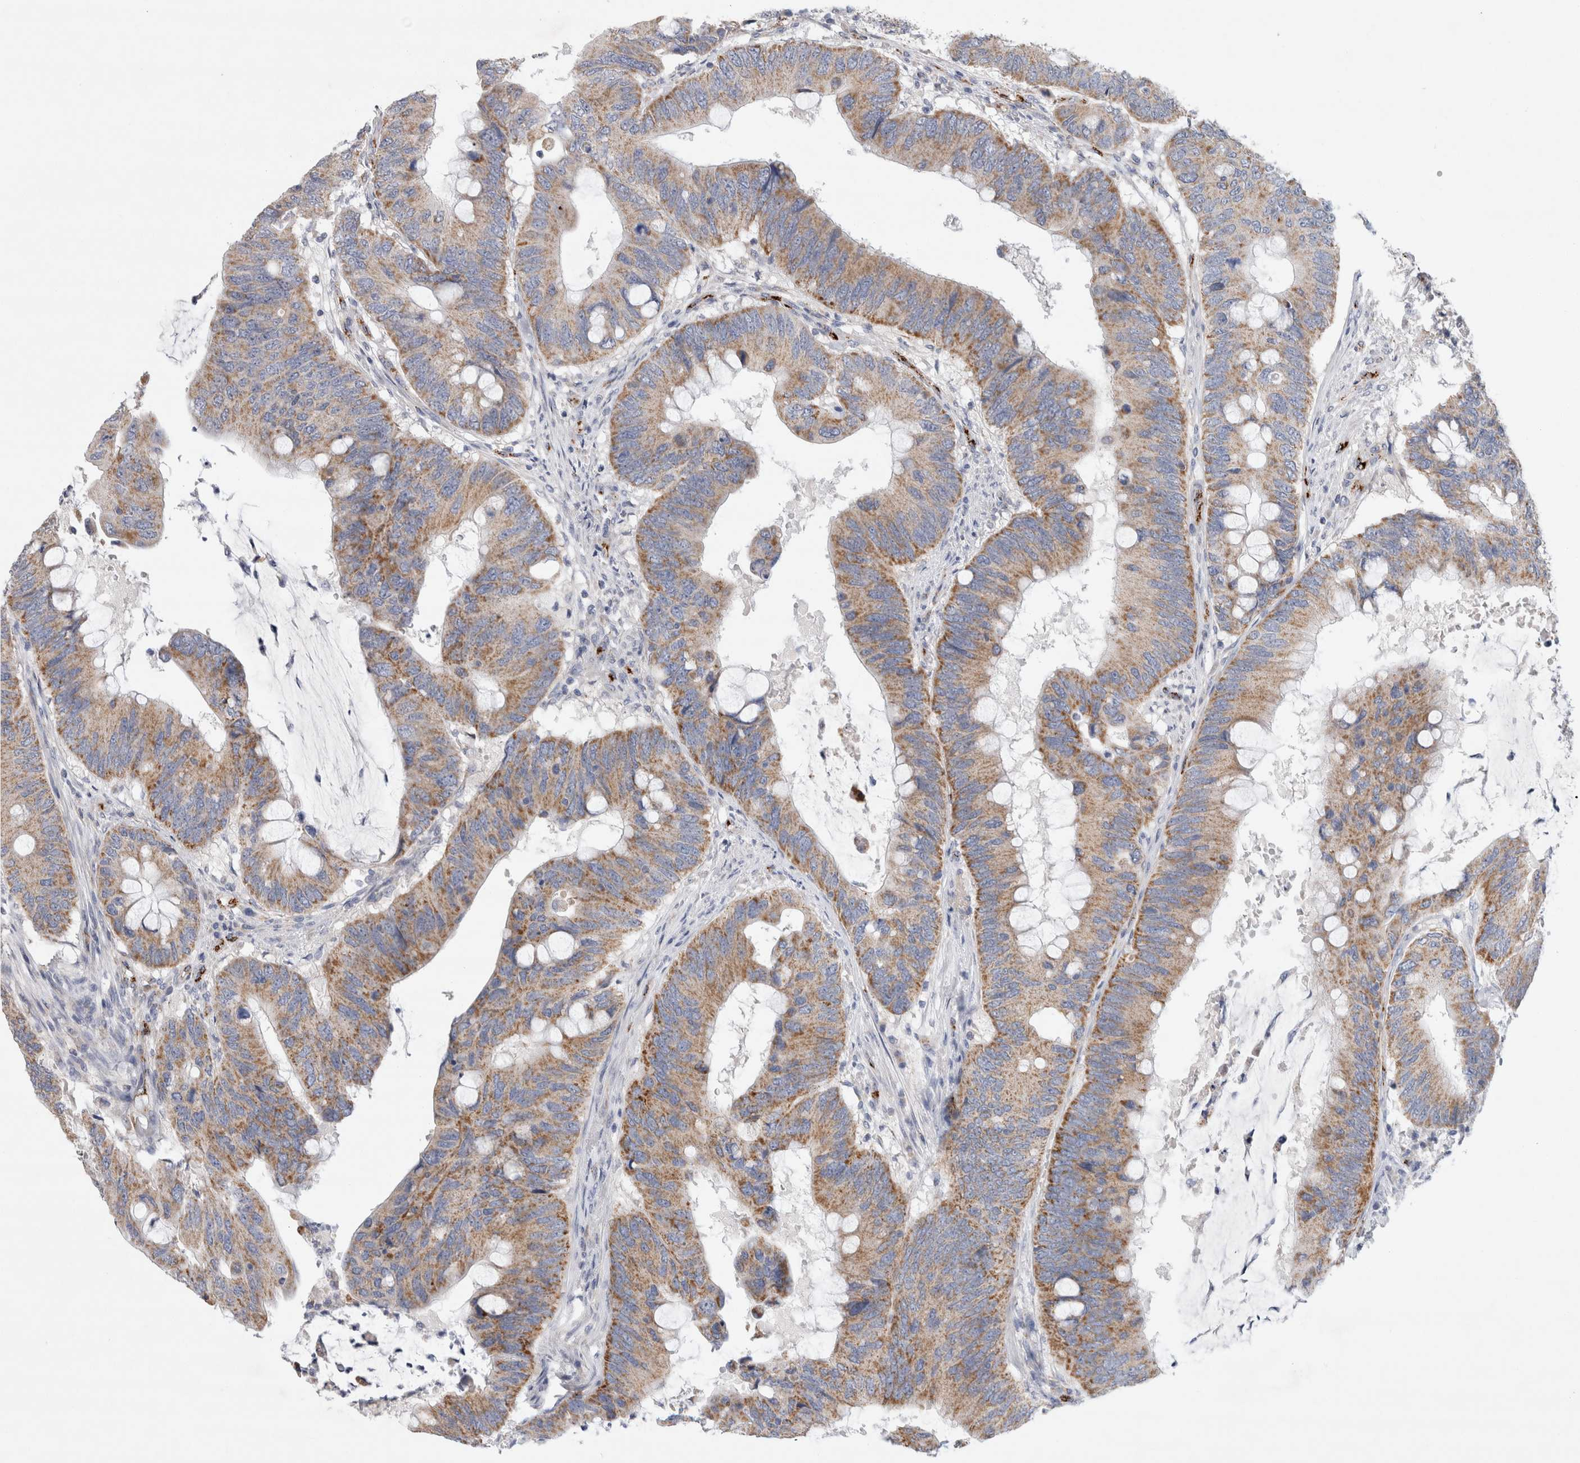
{"staining": {"intensity": "moderate", "quantity": ">75%", "location": "cytoplasmic/membranous"}, "tissue": "colorectal cancer", "cell_type": "Tumor cells", "image_type": "cancer", "snomed": [{"axis": "morphology", "description": "Adenocarcinoma, NOS"}, {"axis": "topography", "description": "Colon"}], "caption": "Immunohistochemistry (DAB (3,3'-diaminobenzidine)) staining of human colorectal cancer (adenocarcinoma) demonstrates moderate cytoplasmic/membranous protein staining in approximately >75% of tumor cells. (IHC, brightfield microscopy, high magnification).", "gene": "IARS2", "patient": {"sex": "male", "age": 71}}